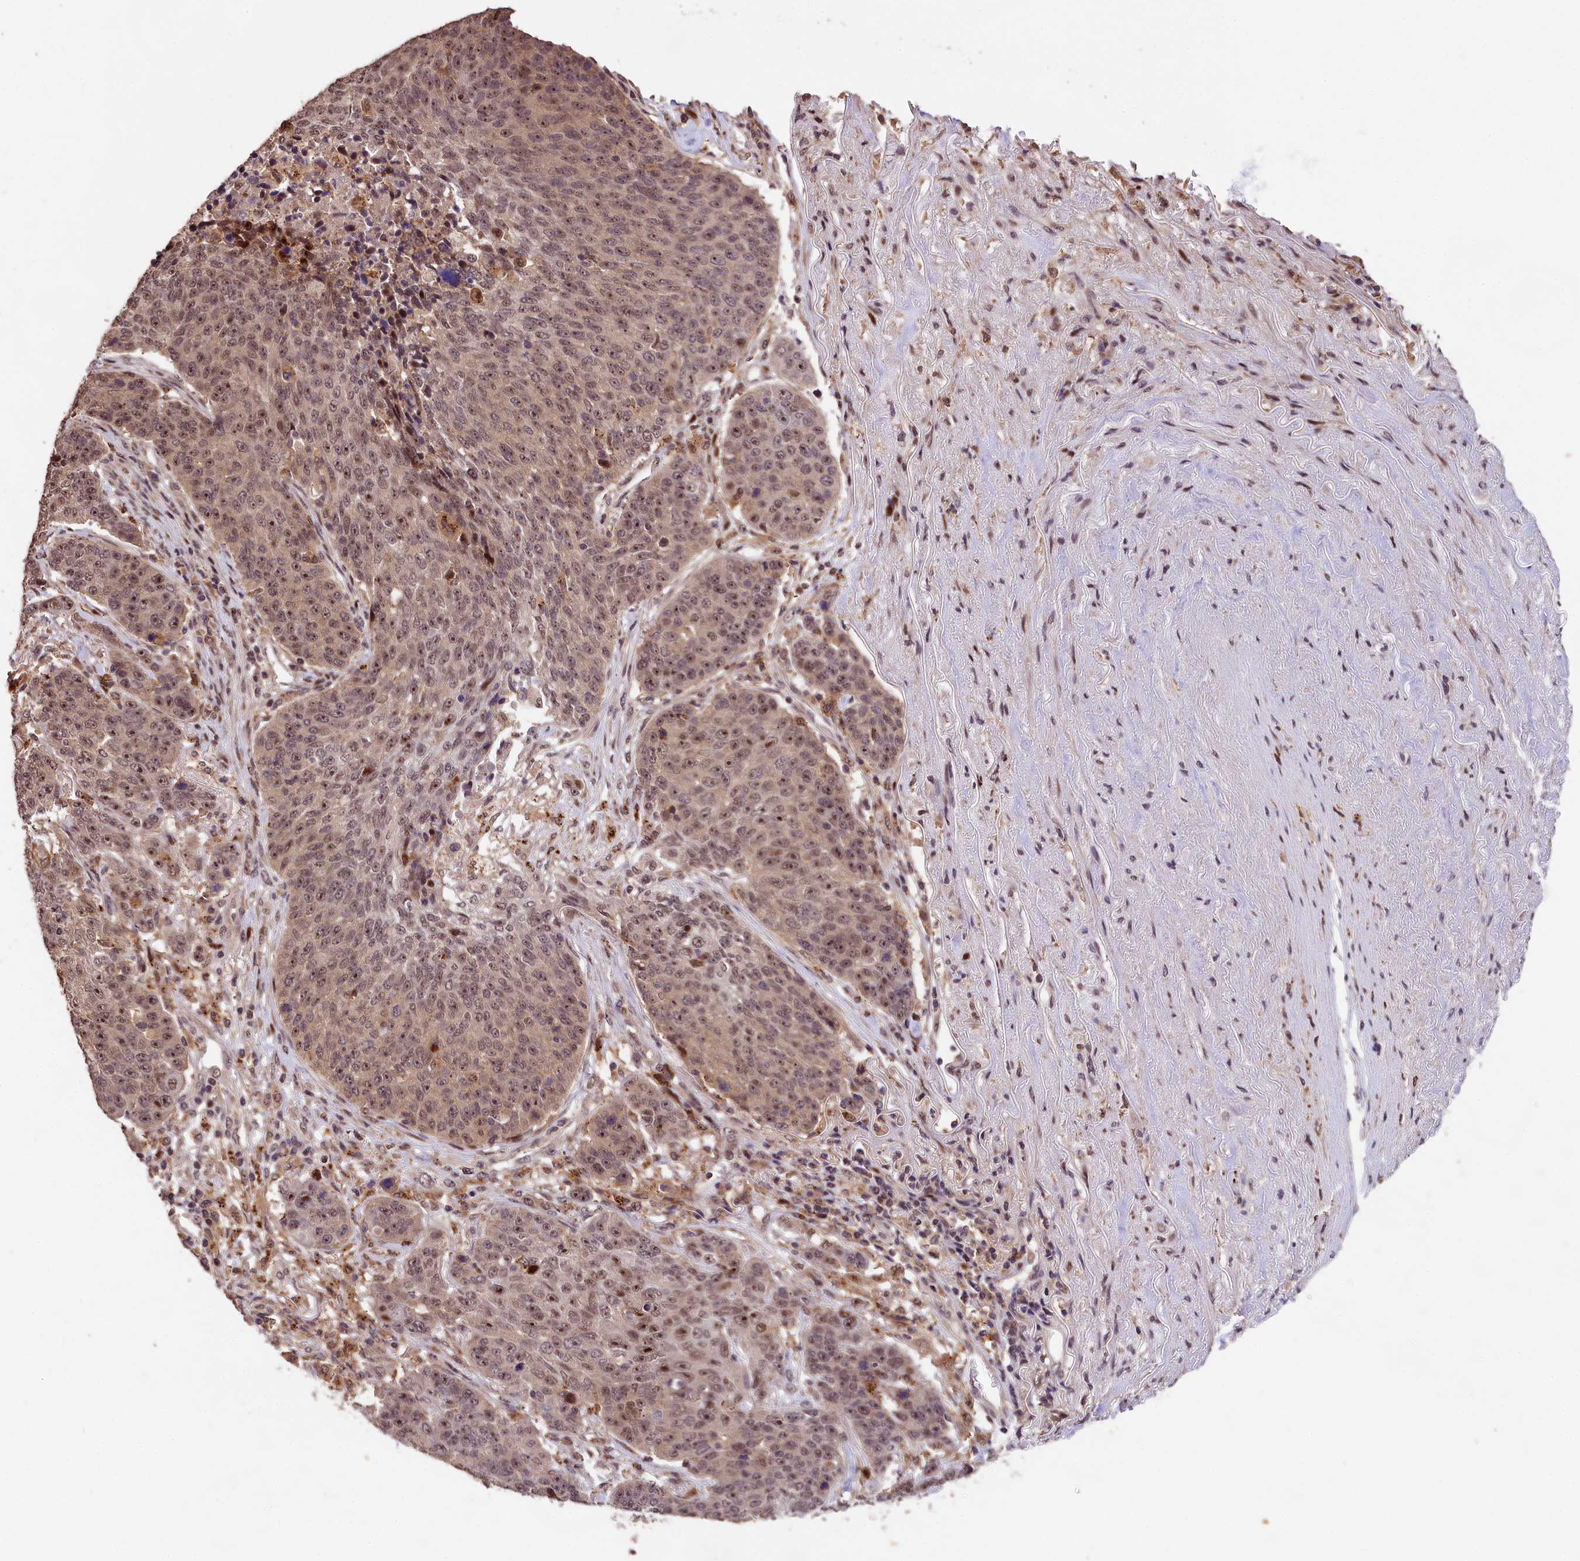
{"staining": {"intensity": "moderate", "quantity": ">75%", "location": "nuclear"}, "tissue": "lung cancer", "cell_type": "Tumor cells", "image_type": "cancer", "snomed": [{"axis": "morphology", "description": "Normal tissue, NOS"}, {"axis": "morphology", "description": "Squamous cell carcinoma, NOS"}, {"axis": "topography", "description": "Lymph node"}, {"axis": "topography", "description": "Lung"}], "caption": "Squamous cell carcinoma (lung) stained with DAB IHC reveals medium levels of moderate nuclear staining in about >75% of tumor cells.", "gene": "PHAF1", "patient": {"sex": "male", "age": 66}}